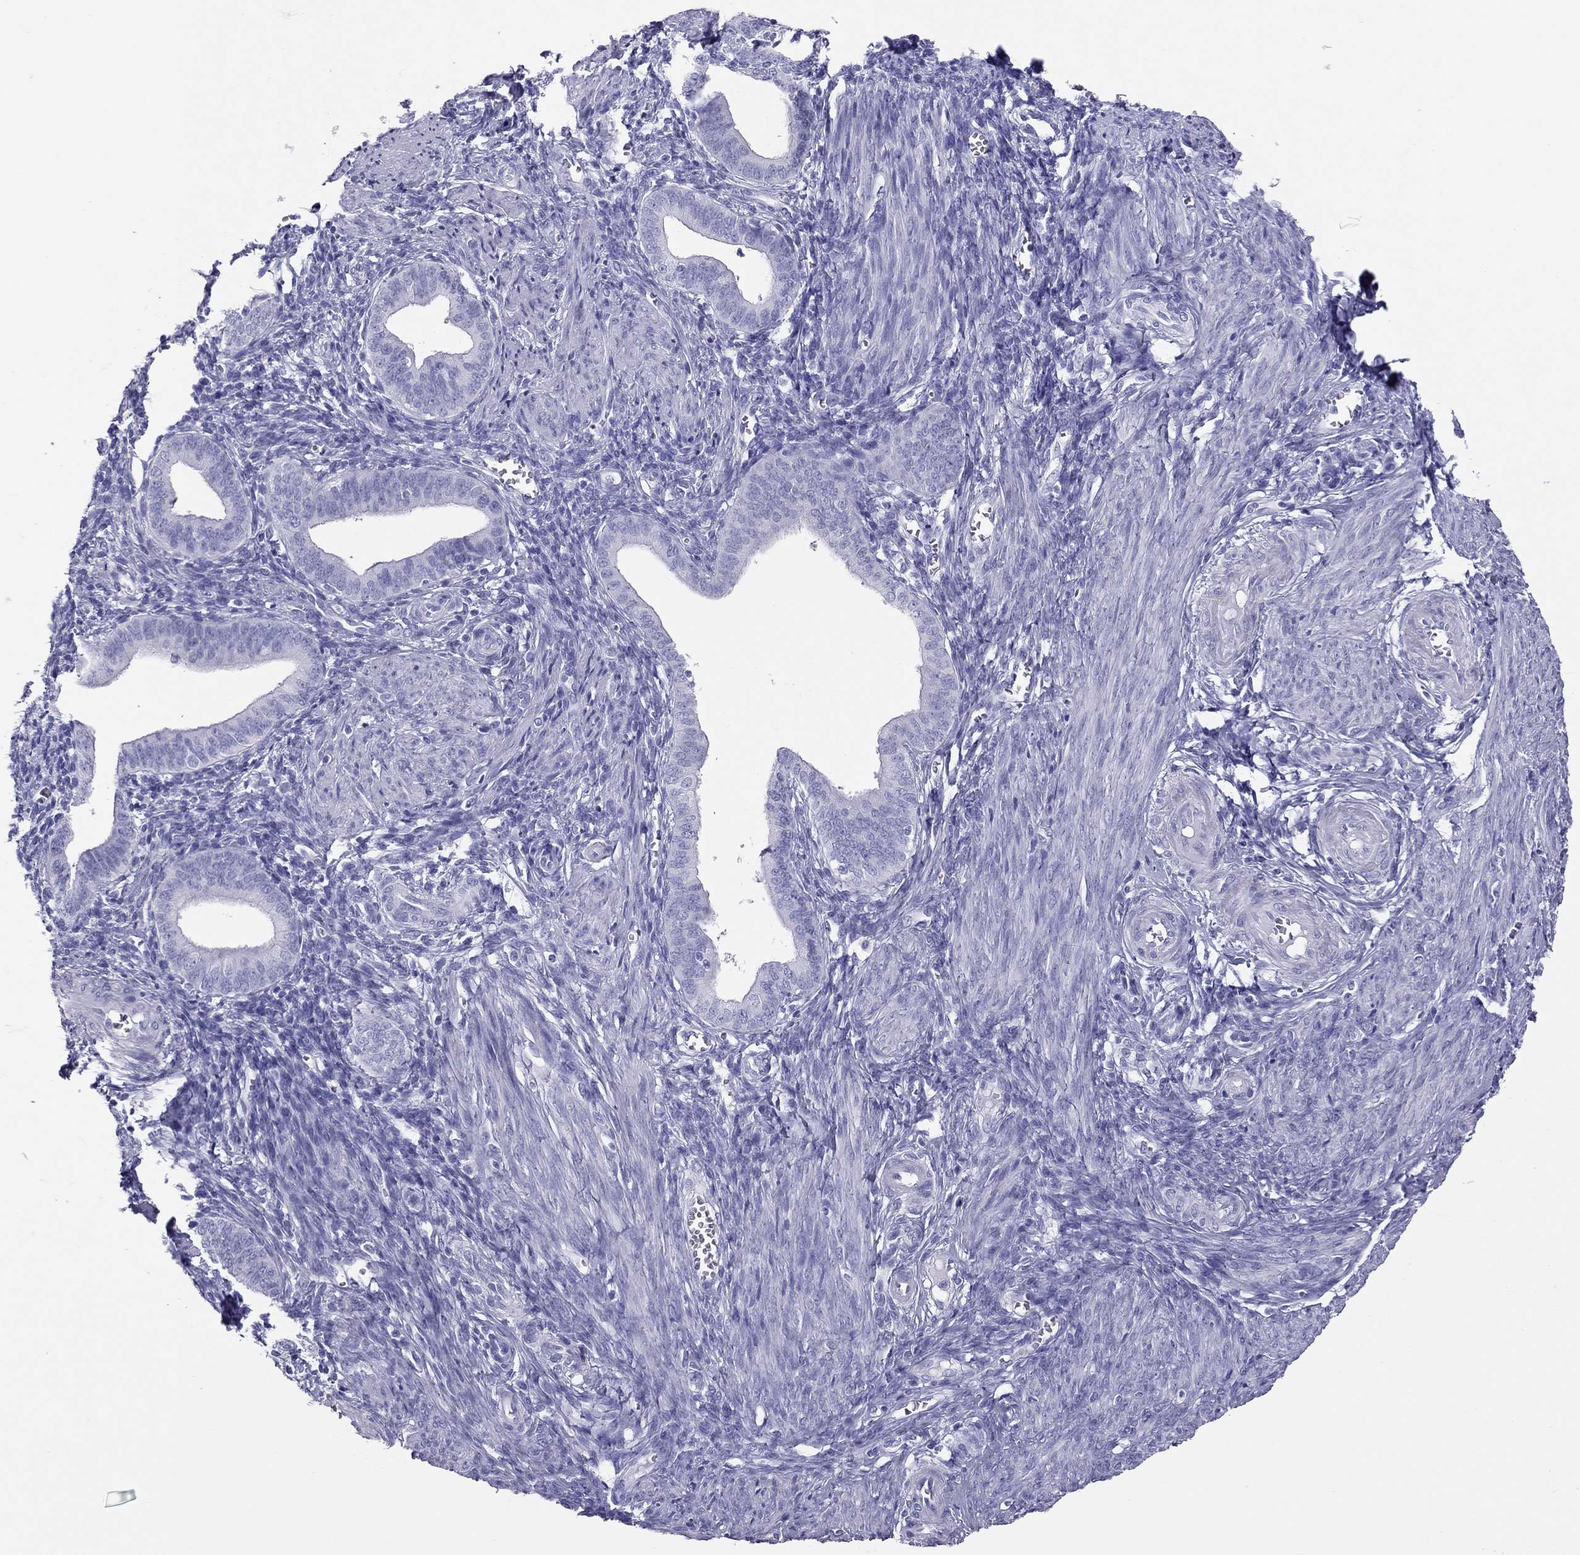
{"staining": {"intensity": "negative", "quantity": "none", "location": "none"}, "tissue": "endometrium", "cell_type": "Cells in endometrial stroma", "image_type": "normal", "snomed": [{"axis": "morphology", "description": "Normal tissue, NOS"}, {"axis": "topography", "description": "Endometrium"}], "caption": "The histopathology image shows no significant expression in cells in endometrial stroma of endometrium. Nuclei are stained in blue.", "gene": "PSMB11", "patient": {"sex": "female", "age": 42}}